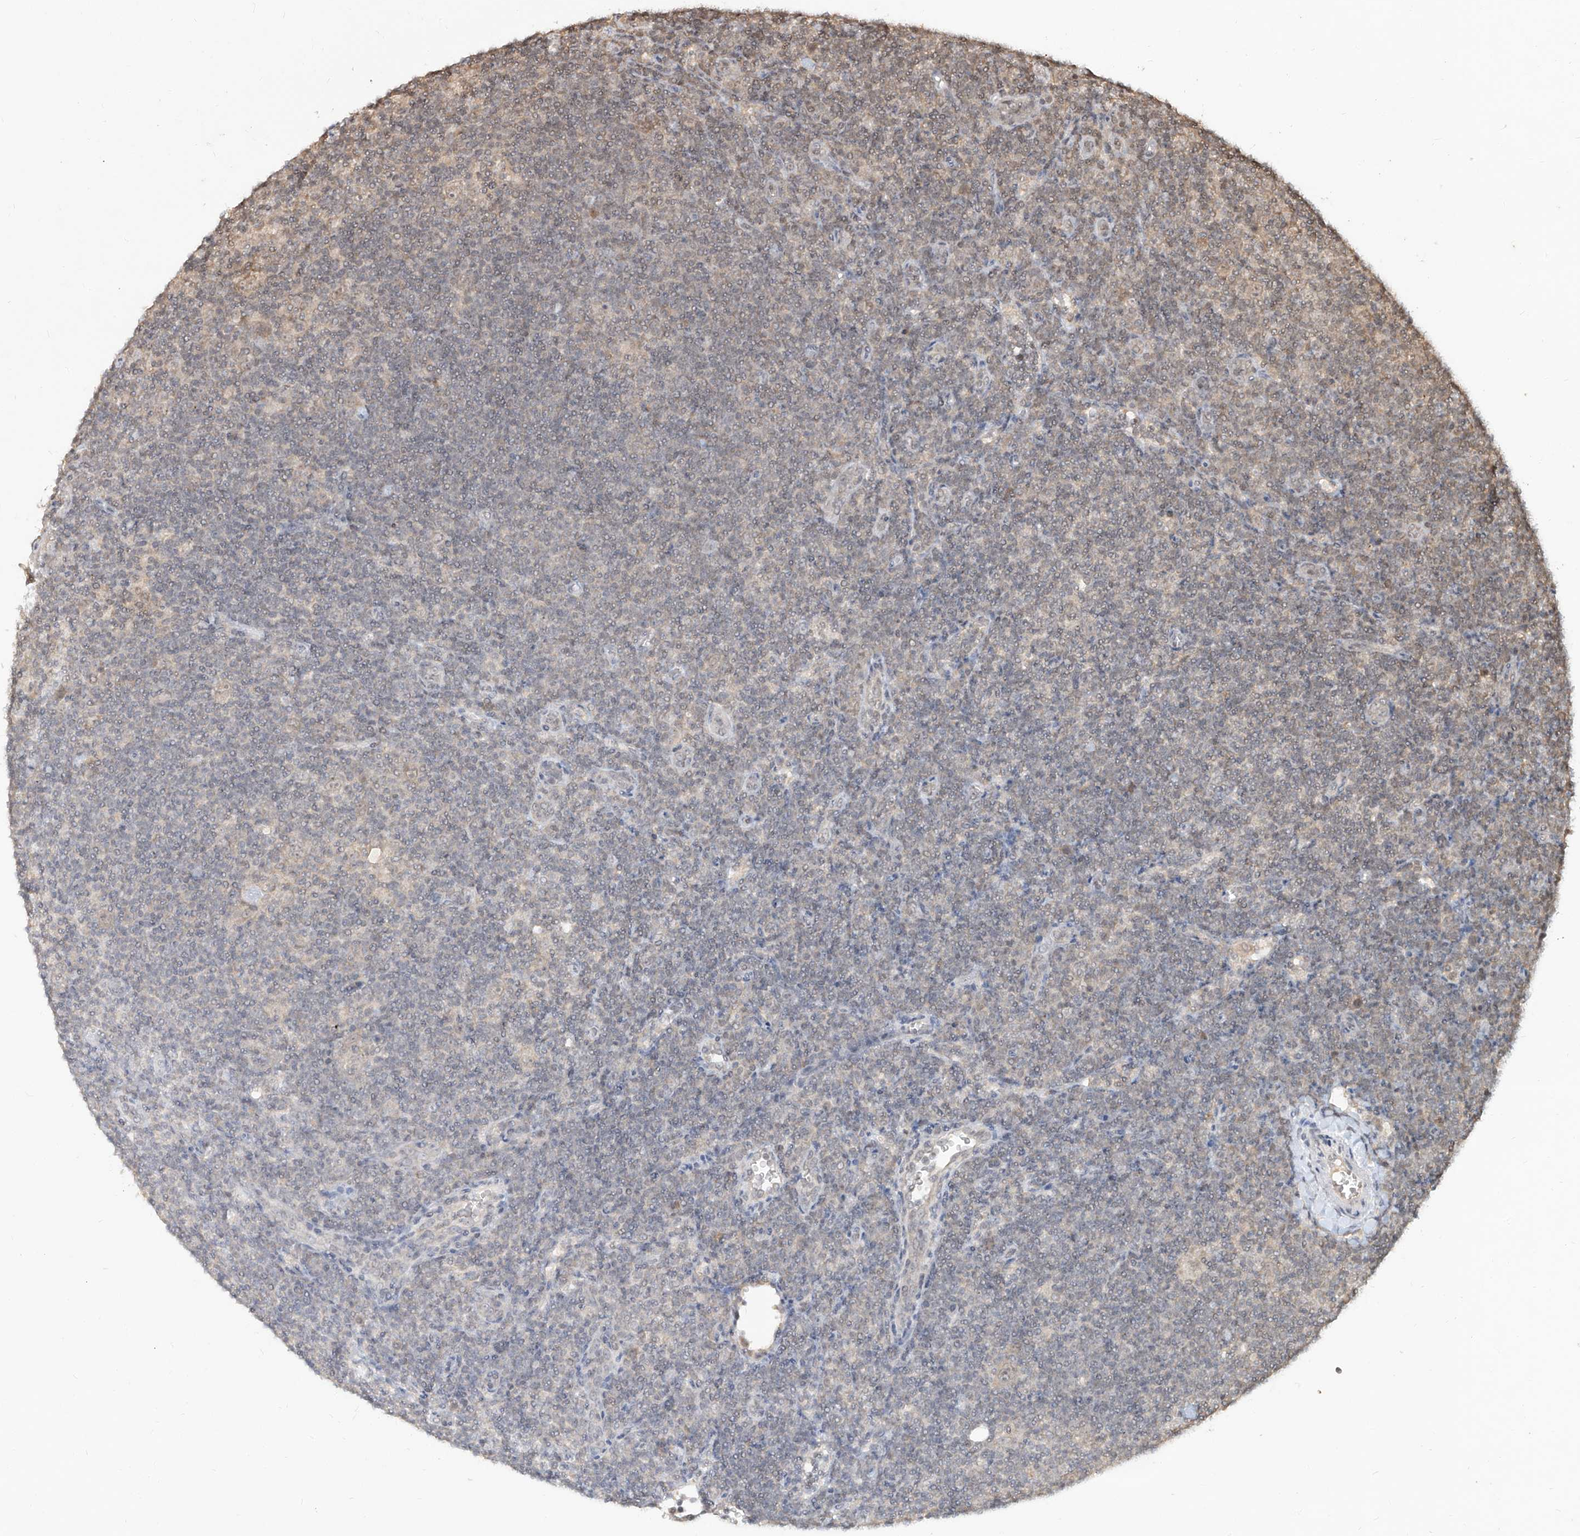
{"staining": {"intensity": "weak", "quantity": "25%-75%", "location": "cytoplasmic/membranous"}, "tissue": "lymphoma", "cell_type": "Tumor cells", "image_type": "cancer", "snomed": [{"axis": "morphology", "description": "Hodgkin's disease, NOS"}, {"axis": "topography", "description": "Lymph node"}], "caption": "This image displays immunohistochemistry (IHC) staining of Hodgkin's disease, with low weak cytoplasmic/membranous positivity in about 25%-75% of tumor cells.", "gene": "UBE2K", "patient": {"sex": "female", "age": 57}}